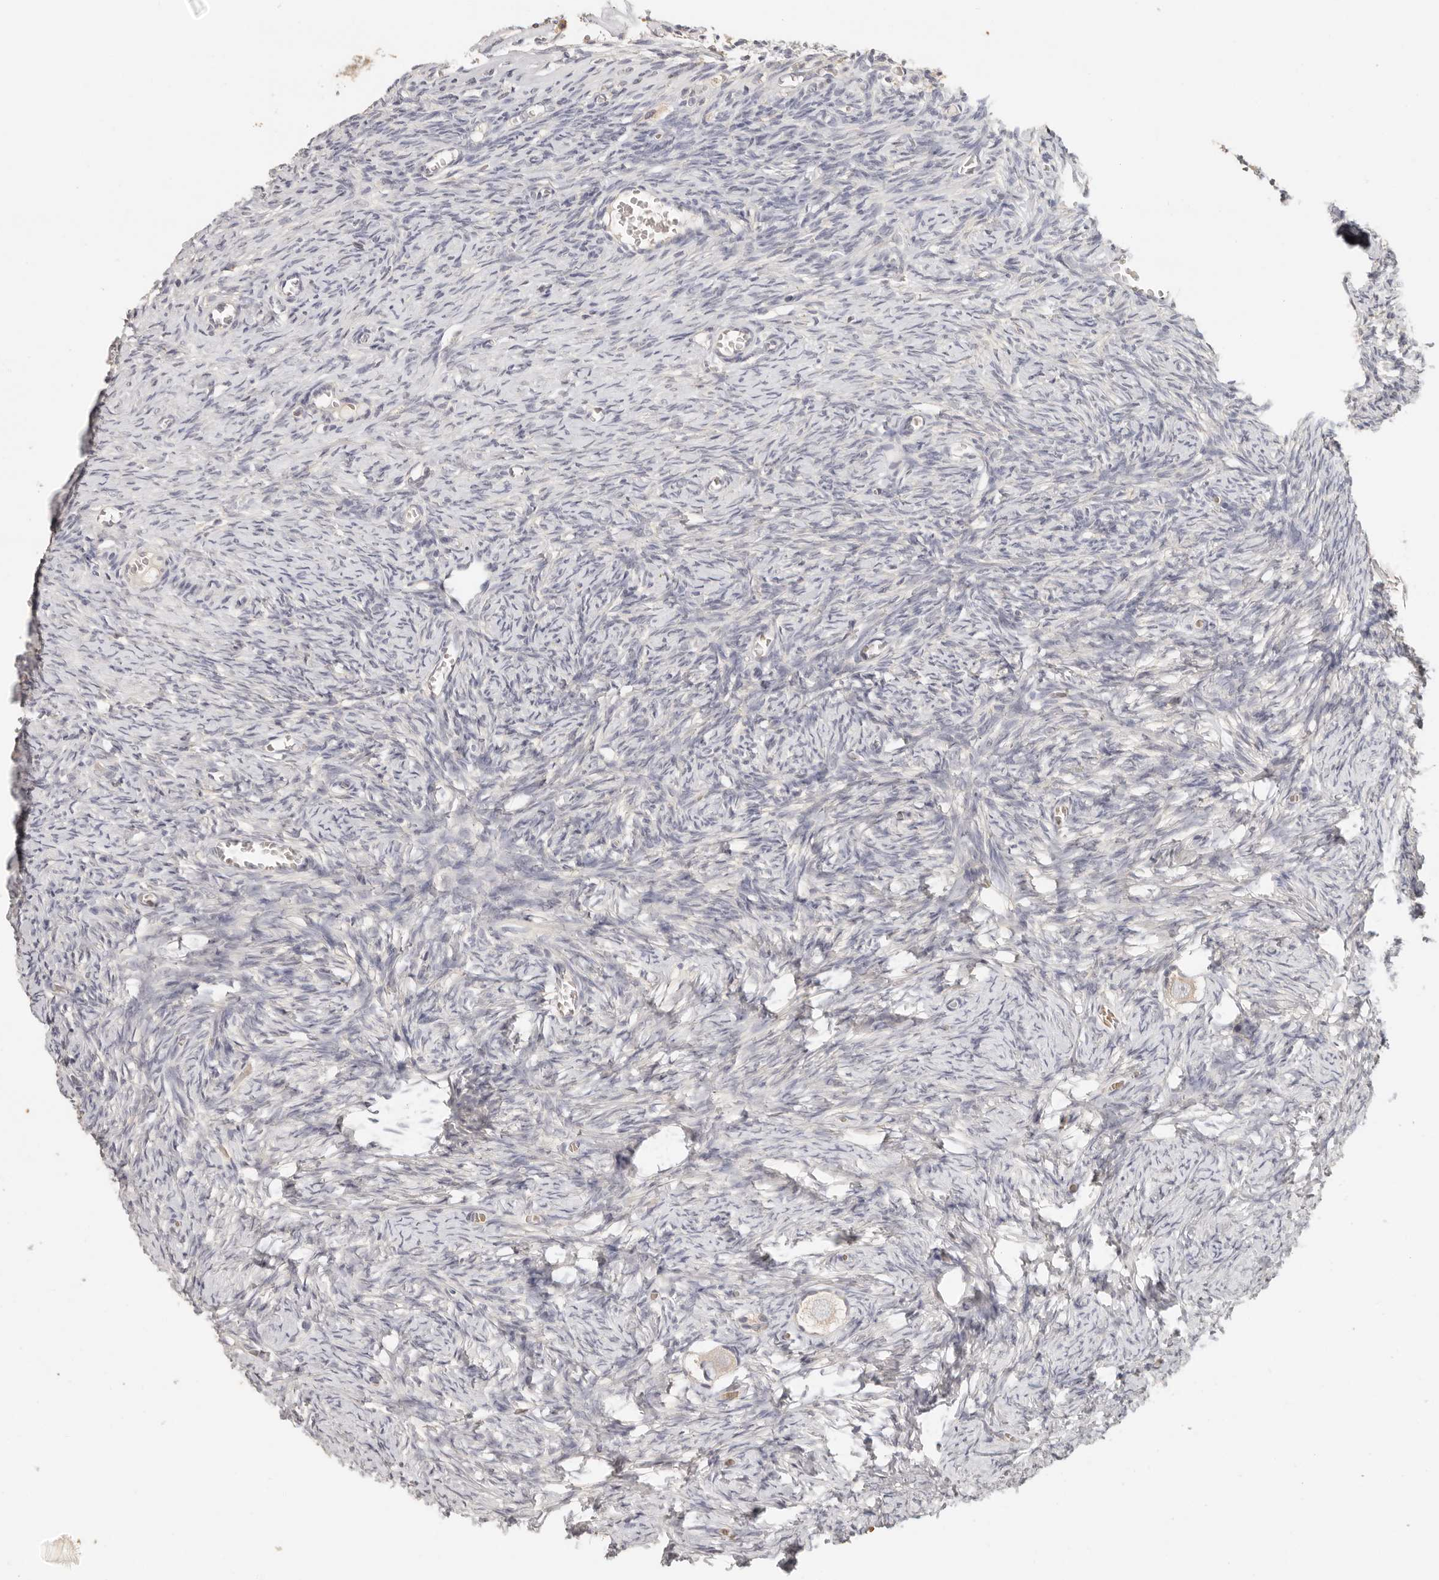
{"staining": {"intensity": "negative", "quantity": "none", "location": "none"}, "tissue": "ovary", "cell_type": "Follicle cells", "image_type": "normal", "snomed": [{"axis": "morphology", "description": "Normal tissue, NOS"}, {"axis": "topography", "description": "Ovary"}], "caption": "IHC photomicrograph of benign ovary: ovary stained with DAB demonstrates no significant protein expression in follicle cells.", "gene": "CSK", "patient": {"sex": "female", "age": 27}}